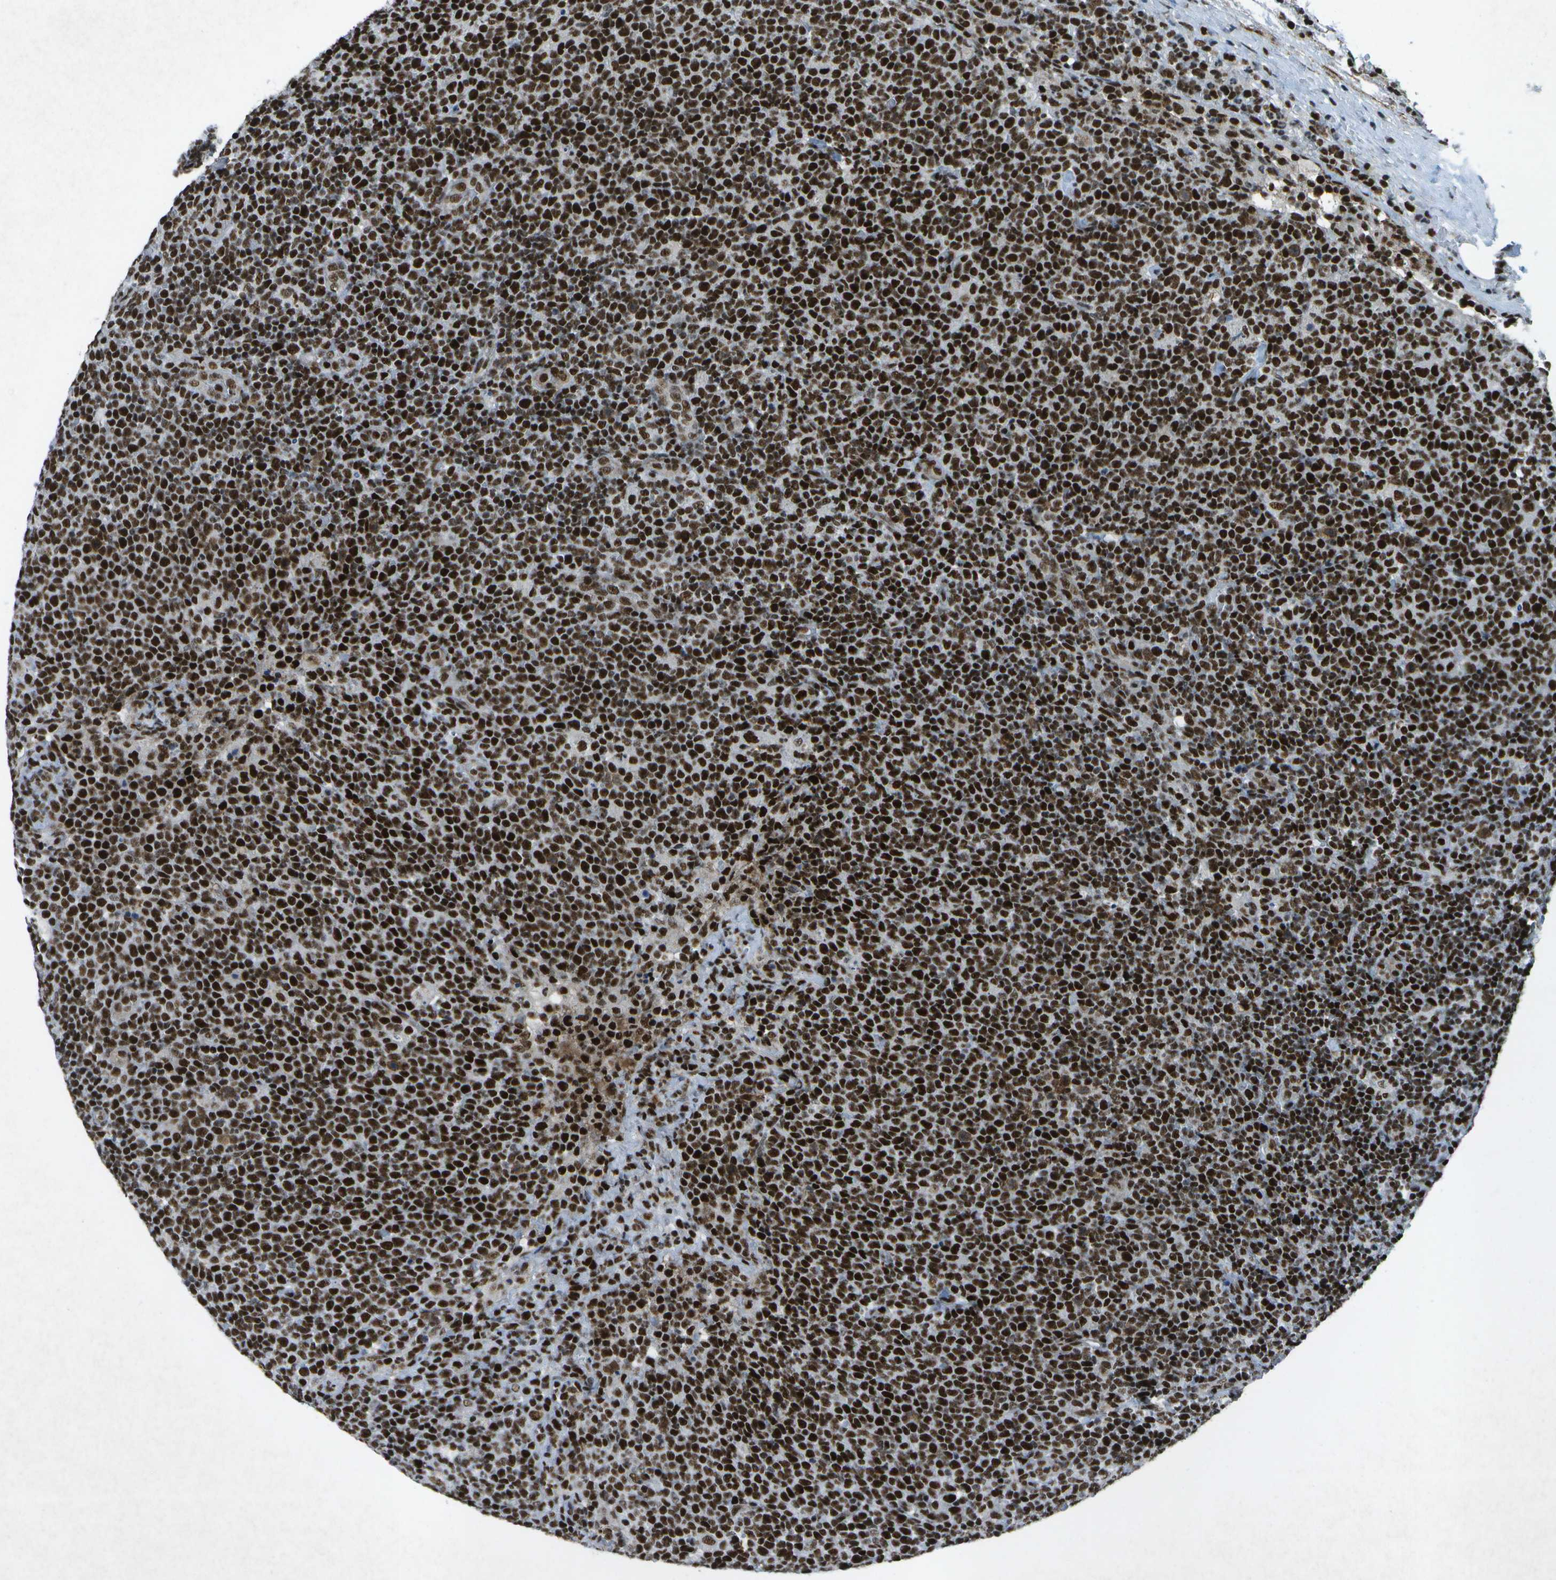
{"staining": {"intensity": "strong", "quantity": ">75%", "location": "nuclear"}, "tissue": "lymphoma", "cell_type": "Tumor cells", "image_type": "cancer", "snomed": [{"axis": "morphology", "description": "Malignant lymphoma, non-Hodgkin's type, High grade"}, {"axis": "topography", "description": "Lymph node"}], "caption": "Protein analysis of lymphoma tissue displays strong nuclear expression in approximately >75% of tumor cells.", "gene": "MTA2", "patient": {"sex": "male", "age": 61}}